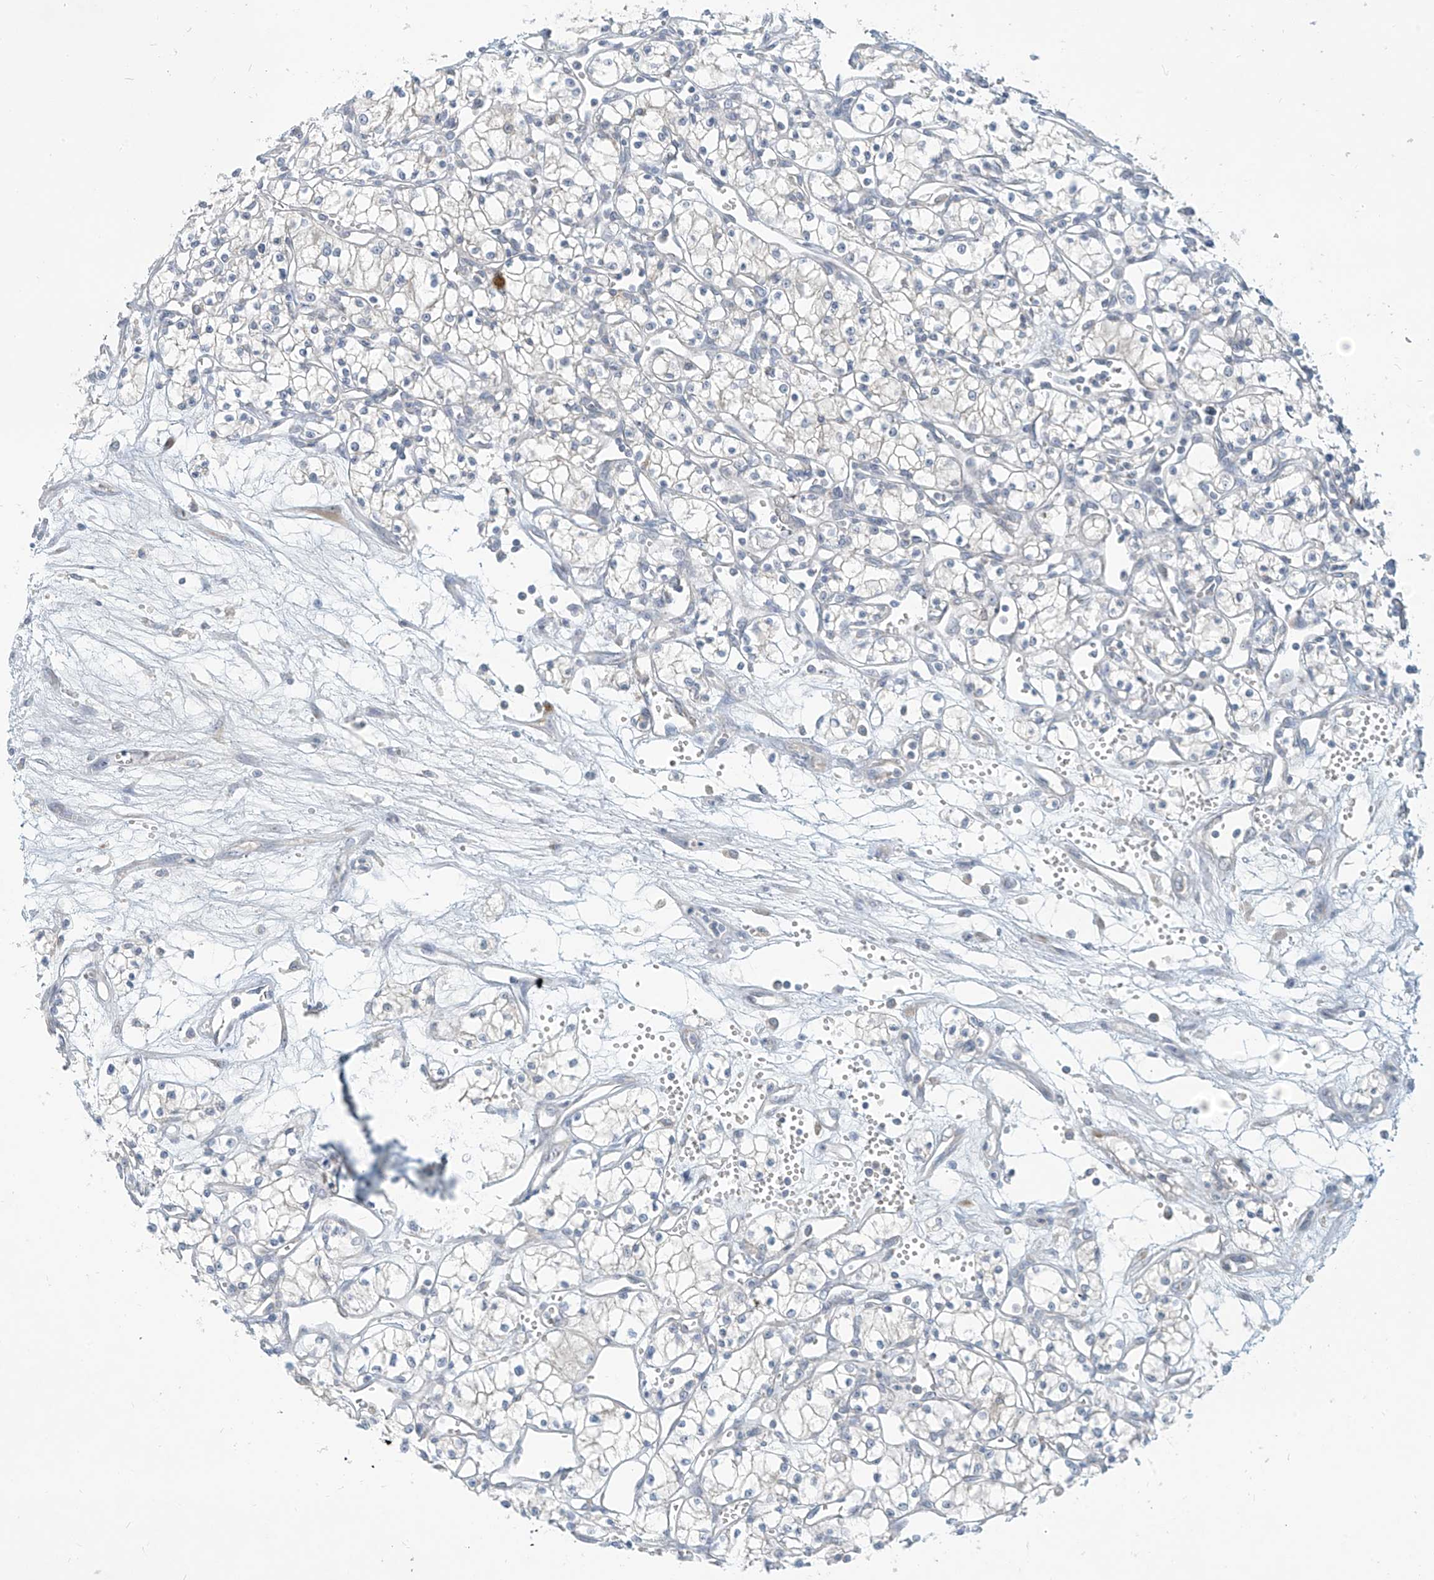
{"staining": {"intensity": "negative", "quantity": "none", "location": "none"}, "tissue": "renal cancer", "cell_type": "Tumor cells", "image_type": "cancer", "snomed": [{"axis": "morphology", "description": "Adenocarcinoma, NOS"}, {"axis": "topography", "description": "Kidney"}], "caption": "Tumor cells show no significant protein staining in renal adenocarcinoma.", "gene": "C2orf42", "patient": {"sex": "male", "age": 59}}